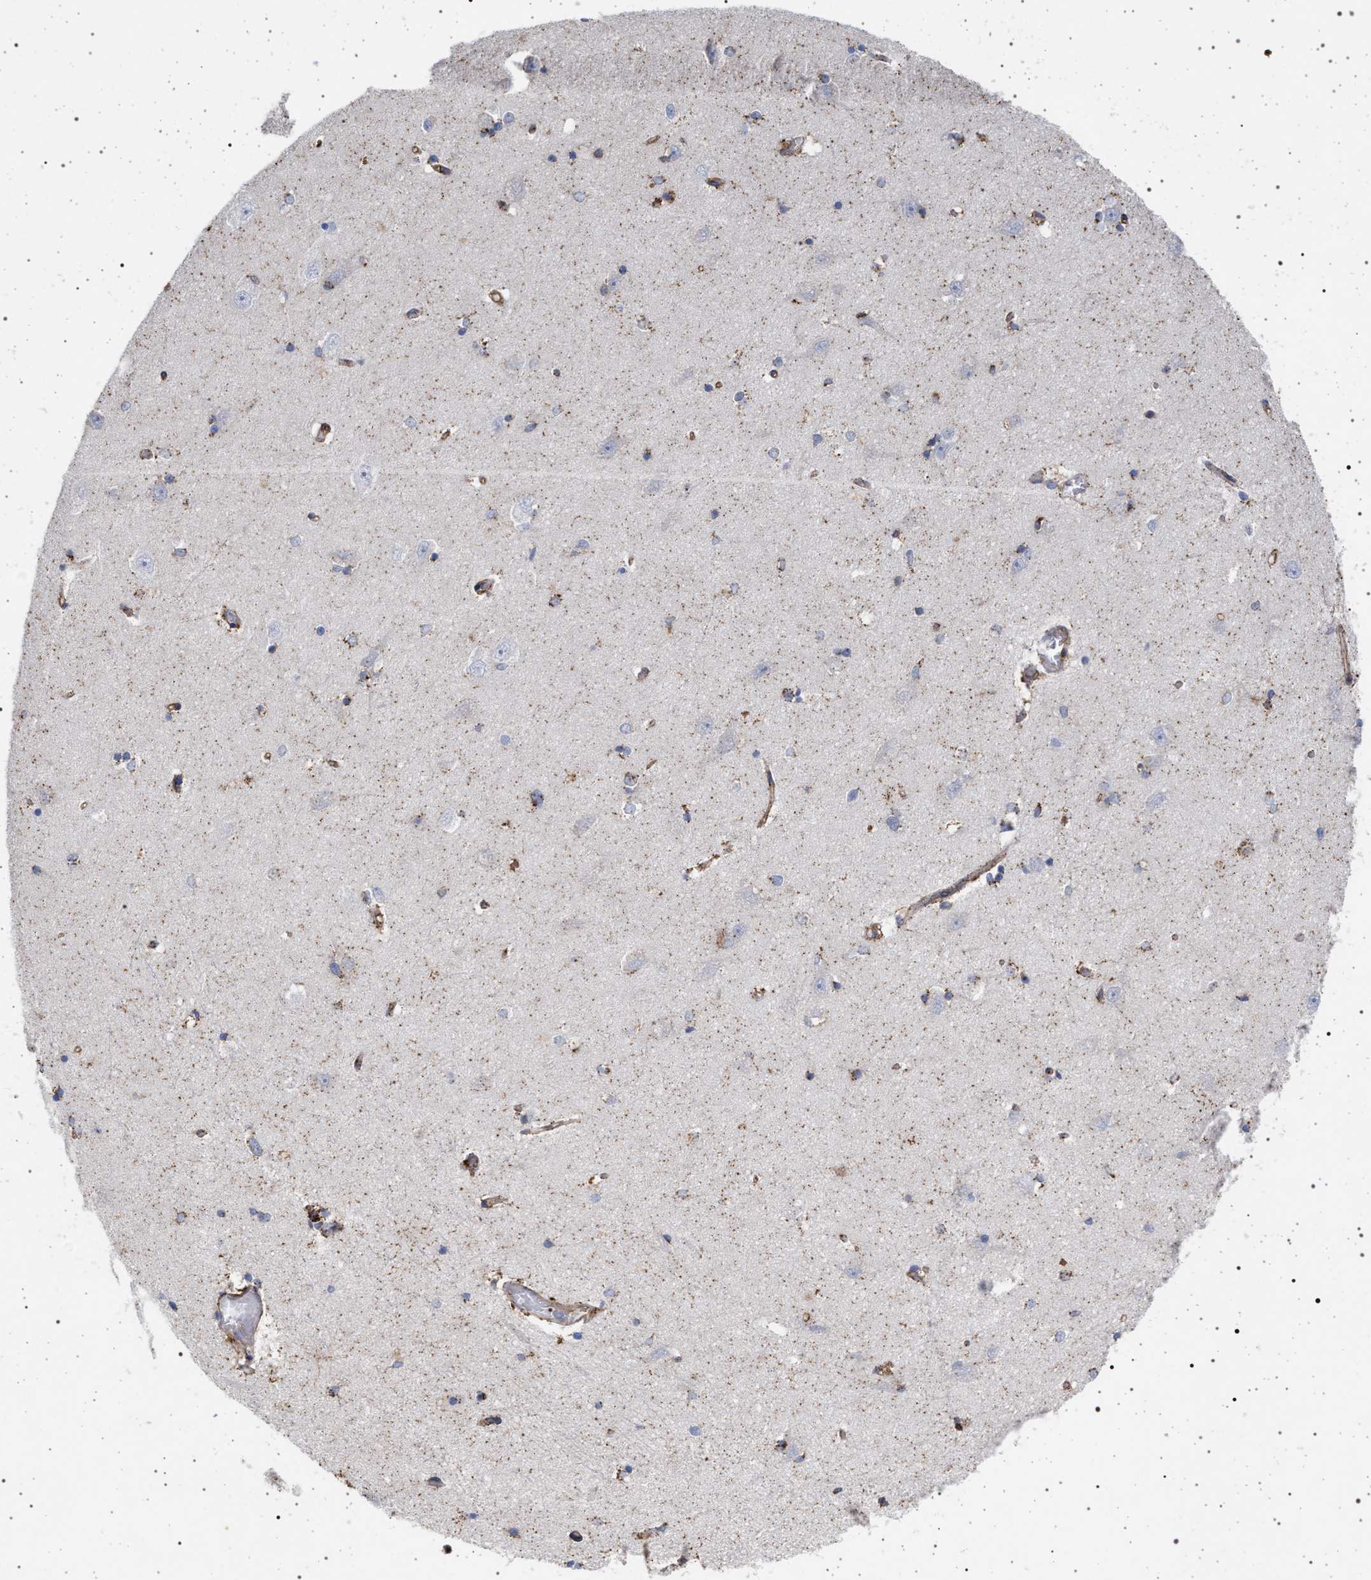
{"staining": {"intensity": "weak", "quantity": "<25%", "location": "cytoplasmic/membranous"}, "tissue": "hippocampus", "cell_type": "Glial cells", "image_type": "normal", "snomed": [{"axis": "morphology", "description": "Normal tissue, NOS"}, {"axis": "topography", "description": "Hippocampus"}], "caption": "Hippocampus was stained to show a protein in brown. There is no significant positivity in glial cells. (Stains: DAB IHC with hematoxylin counter stain, Microscopy: brightfield microscopy at high magnification).", "gene": "PLG", "patient": {"sex": "male", "age": 45}}